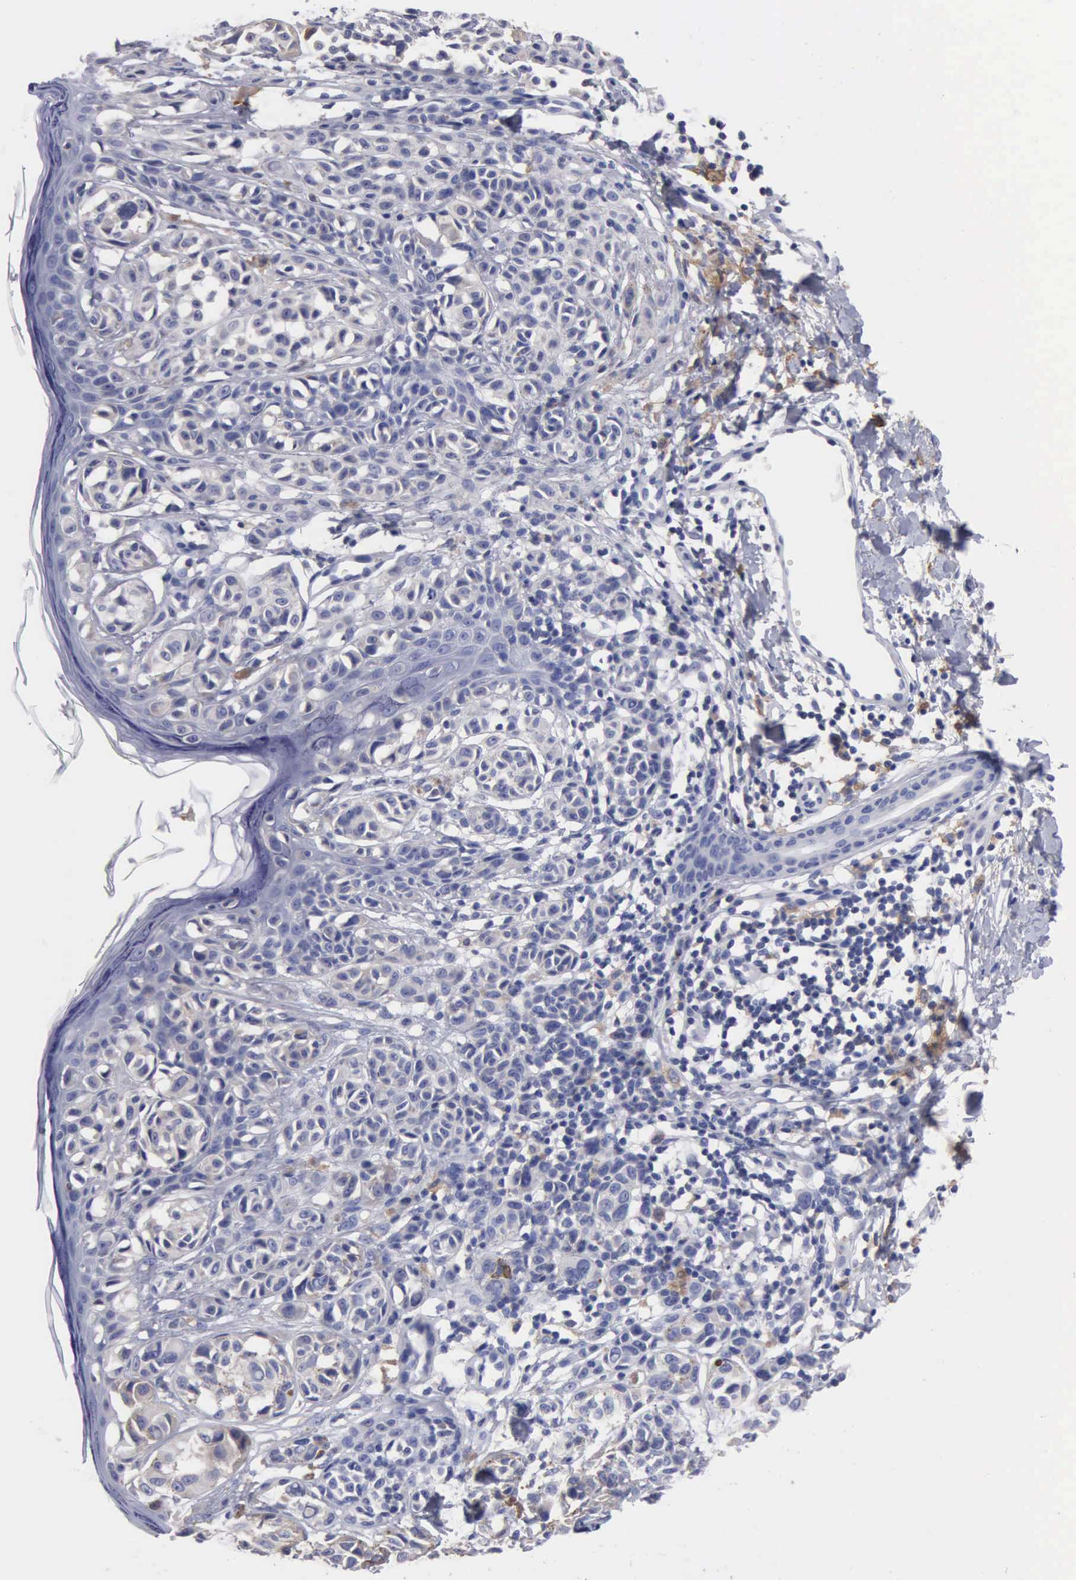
{"staining": {"intensity": "negative", "quantity": "none", "location": "none"}, "tissue": "melanoma", "cell_type": "Tumor cells", "image_type": "cancer", "snomed": [{"axis": "morphology", "description": "Malignant melanoma, NOS"}, {"axis": "topography", "description": "Skin"}], "caption": "Human melanoma stained for a protein using immunohistochemistry displays no positivity in tumor cells.", "gene": "PTGS2", "patient": {"sex": "male", "age": 40}}